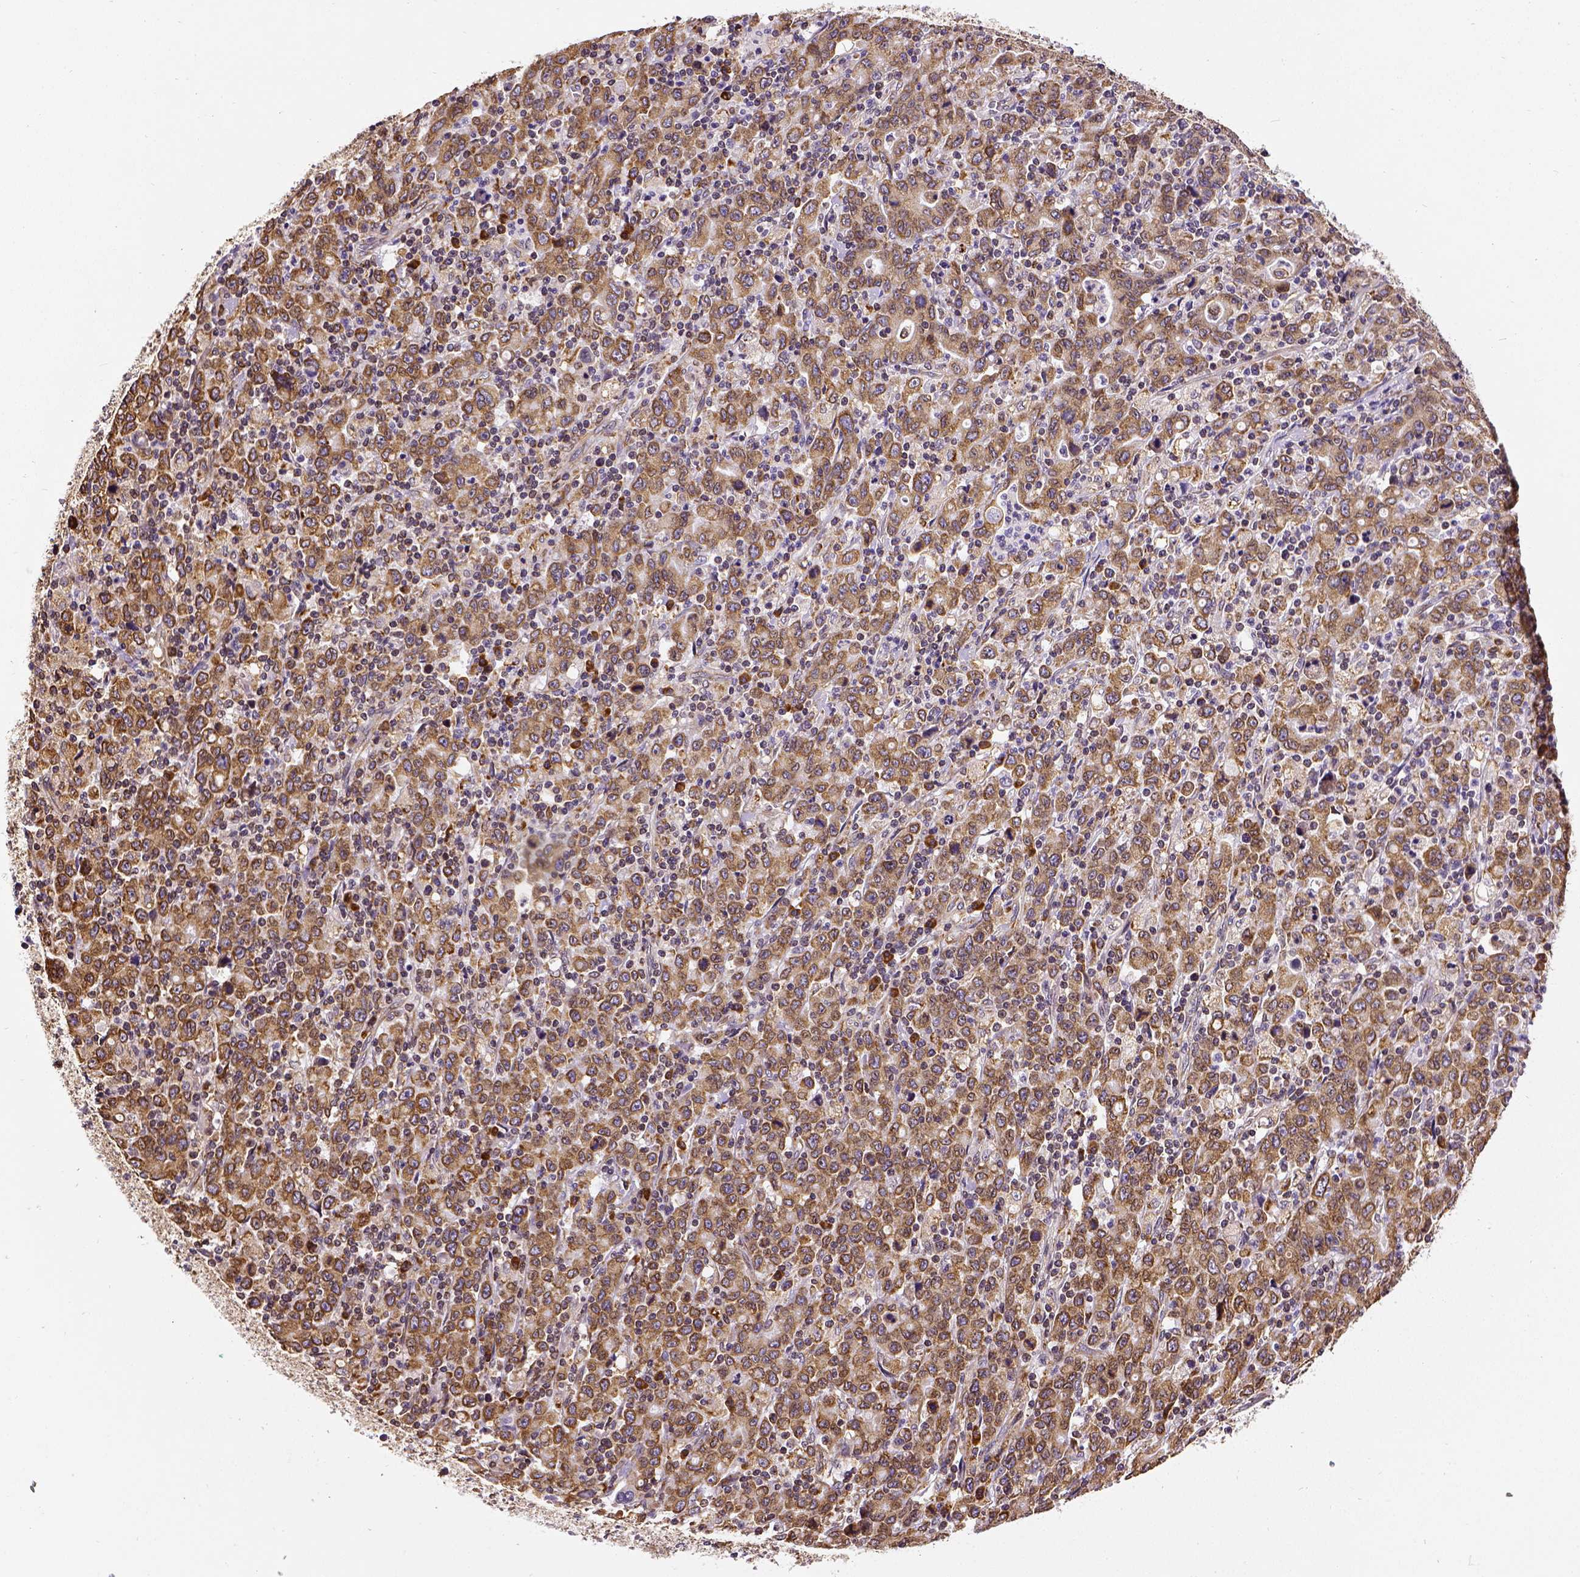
{"staining": {"intensity": "moderate", "quantity": ">75%", "location": "cytoplasmic/membranous"}, "tissue": "stomach cancer", "cell_type": "Tumor cells", "image_type": "cancer", "snomed": [{"axis": "morphology", "description": "Adenocarcinoma, NOS"}, {"axis": "topography", "description": "Stomach, upper"}], "caption": "Immunohistochemical staining of adenocarcinoma (stomach) demonstrates medium levels of moderate cytoplasmic/membranous protein positivity in approximately >75% of tumor cells.", "gene": "MTDH", "patient": {"sex": "male", "age": 69}}